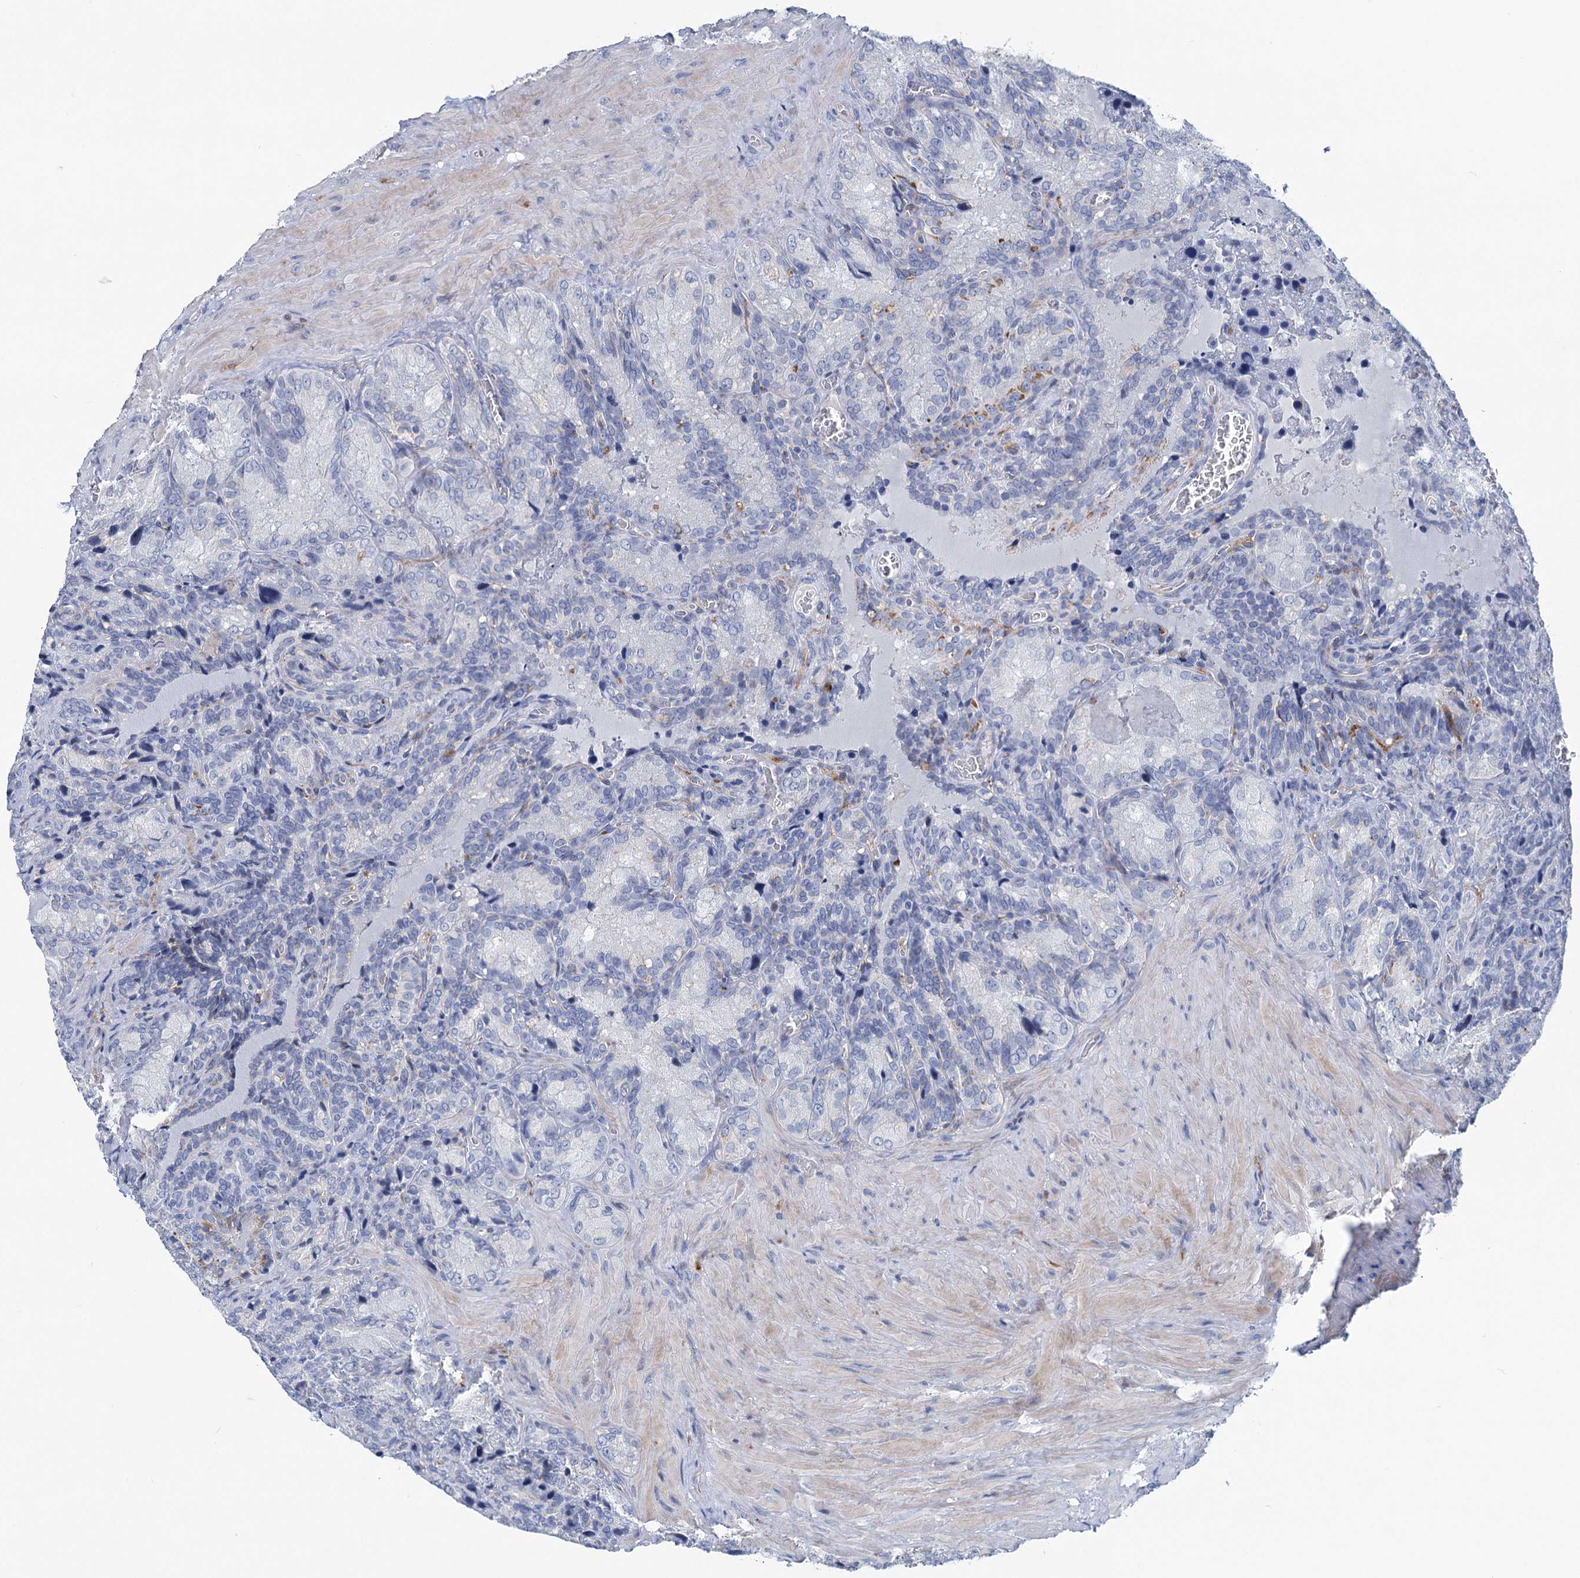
{"staining": {"intensity": "negative", "quantity": "none", "location": "none"}, "tissue": "seminal vesicle", "cell_type": "Glandular cells", "image_type": "normal", "snomed": [{"axis": "morphology", "description": "Normal tissue, NOS"}, {"axis": "topography", "description": "Seminal veicle"}], "caption": "High power microscopy photomicrograph of an IHC histopathology image of benign seminal vesicle, revealing no significant positivity in glandular cells.", "gene": "CHDH", "patient": {"sex": "male", "age": 62}}